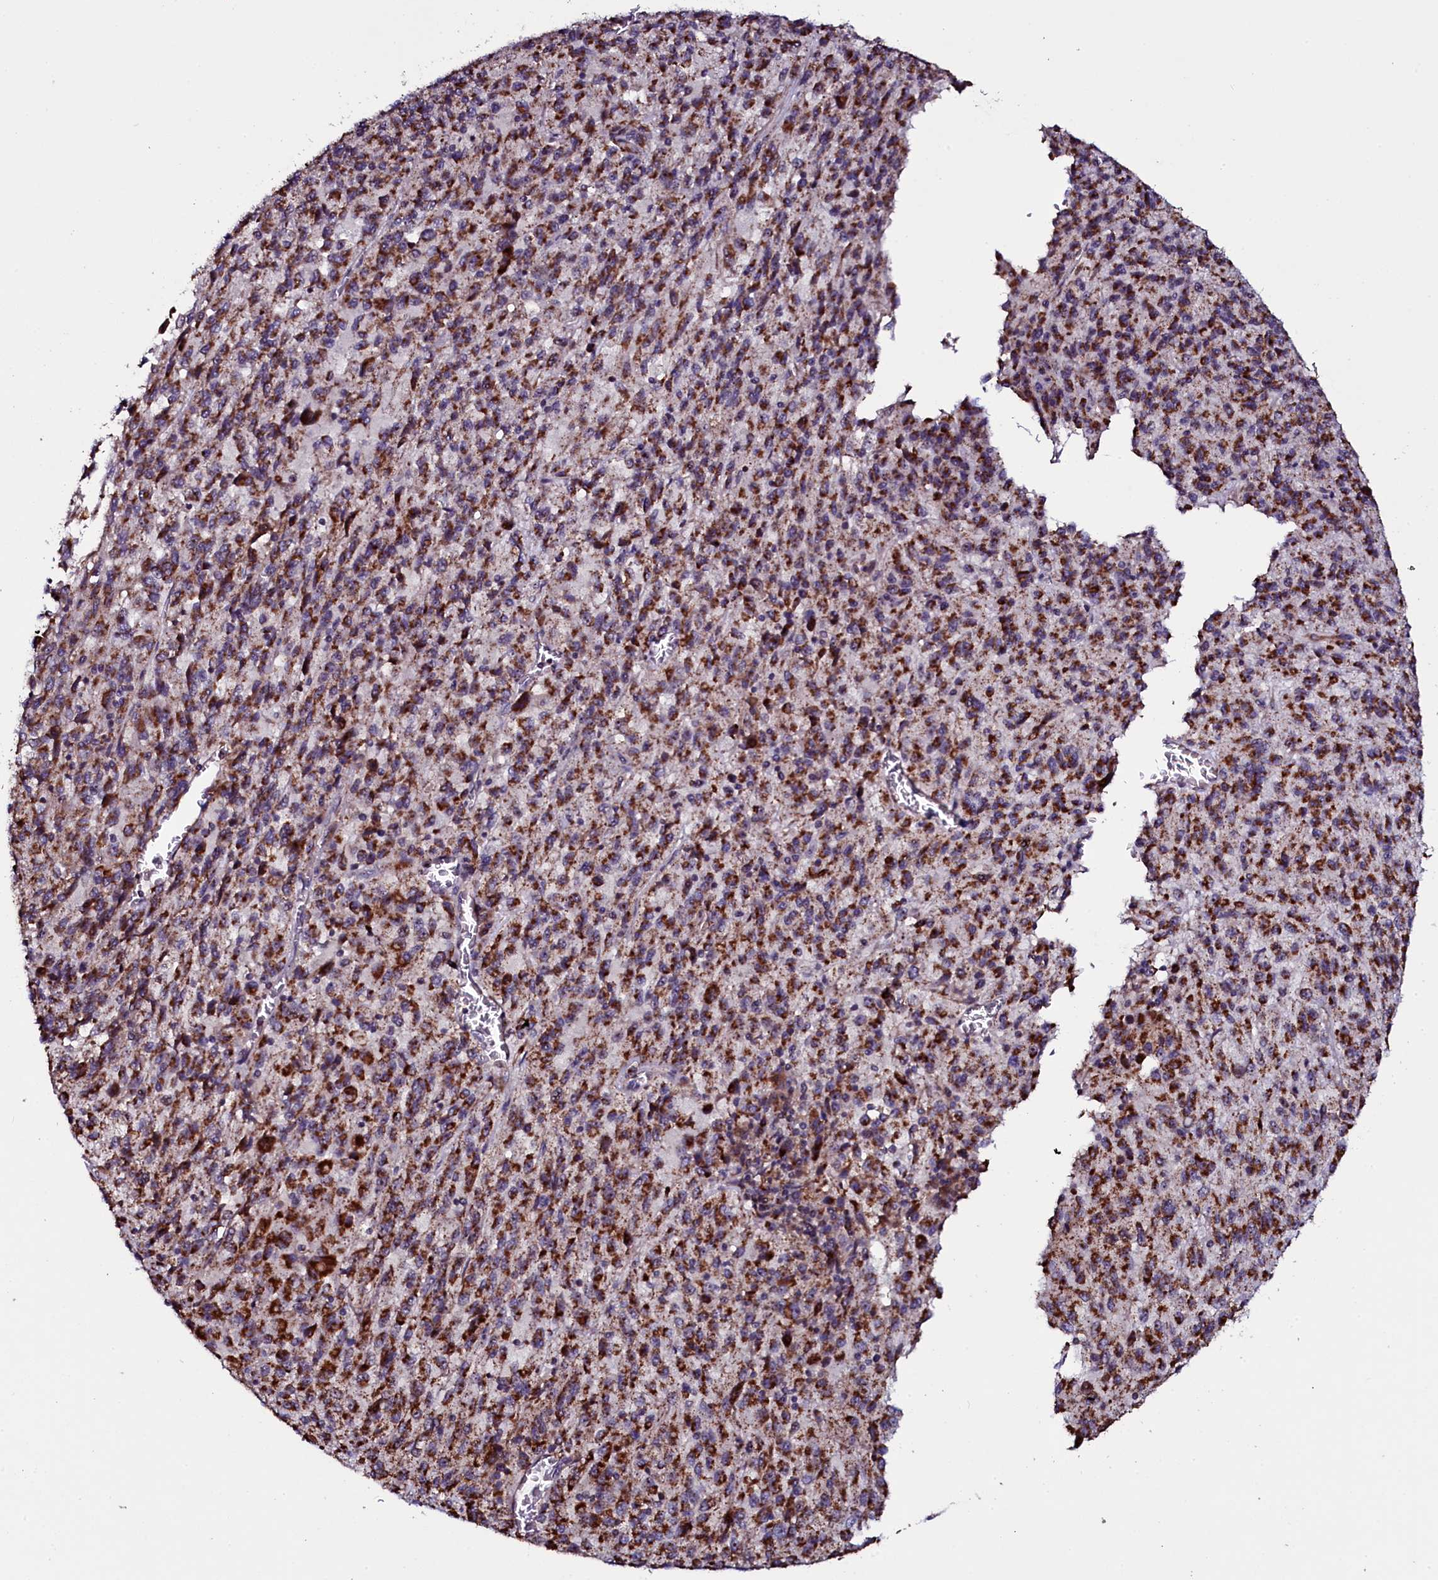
{"staining": {"intensity": "strong", "quantity": ">75%", "location": "cytoplasmic/membranous,nuclear"}, "tissue": "melanoma", "cell_type": "Tumor cells", "image_type": "cancer", "snomed": [{"axis": "morphology", "description": "Malignant melanoma, Metastatic site"}, {"axis": "topography", "description": "Lung"}], "caption": "Malignant melanoma (metastatic site) stained for a protein (brown) demonstrates strong cytoplasmic/membranous and nuclear positive staining in about >75% of tumor cells.", "gene": "NAA80", "patient": {"sex": "male", "age": 64}}